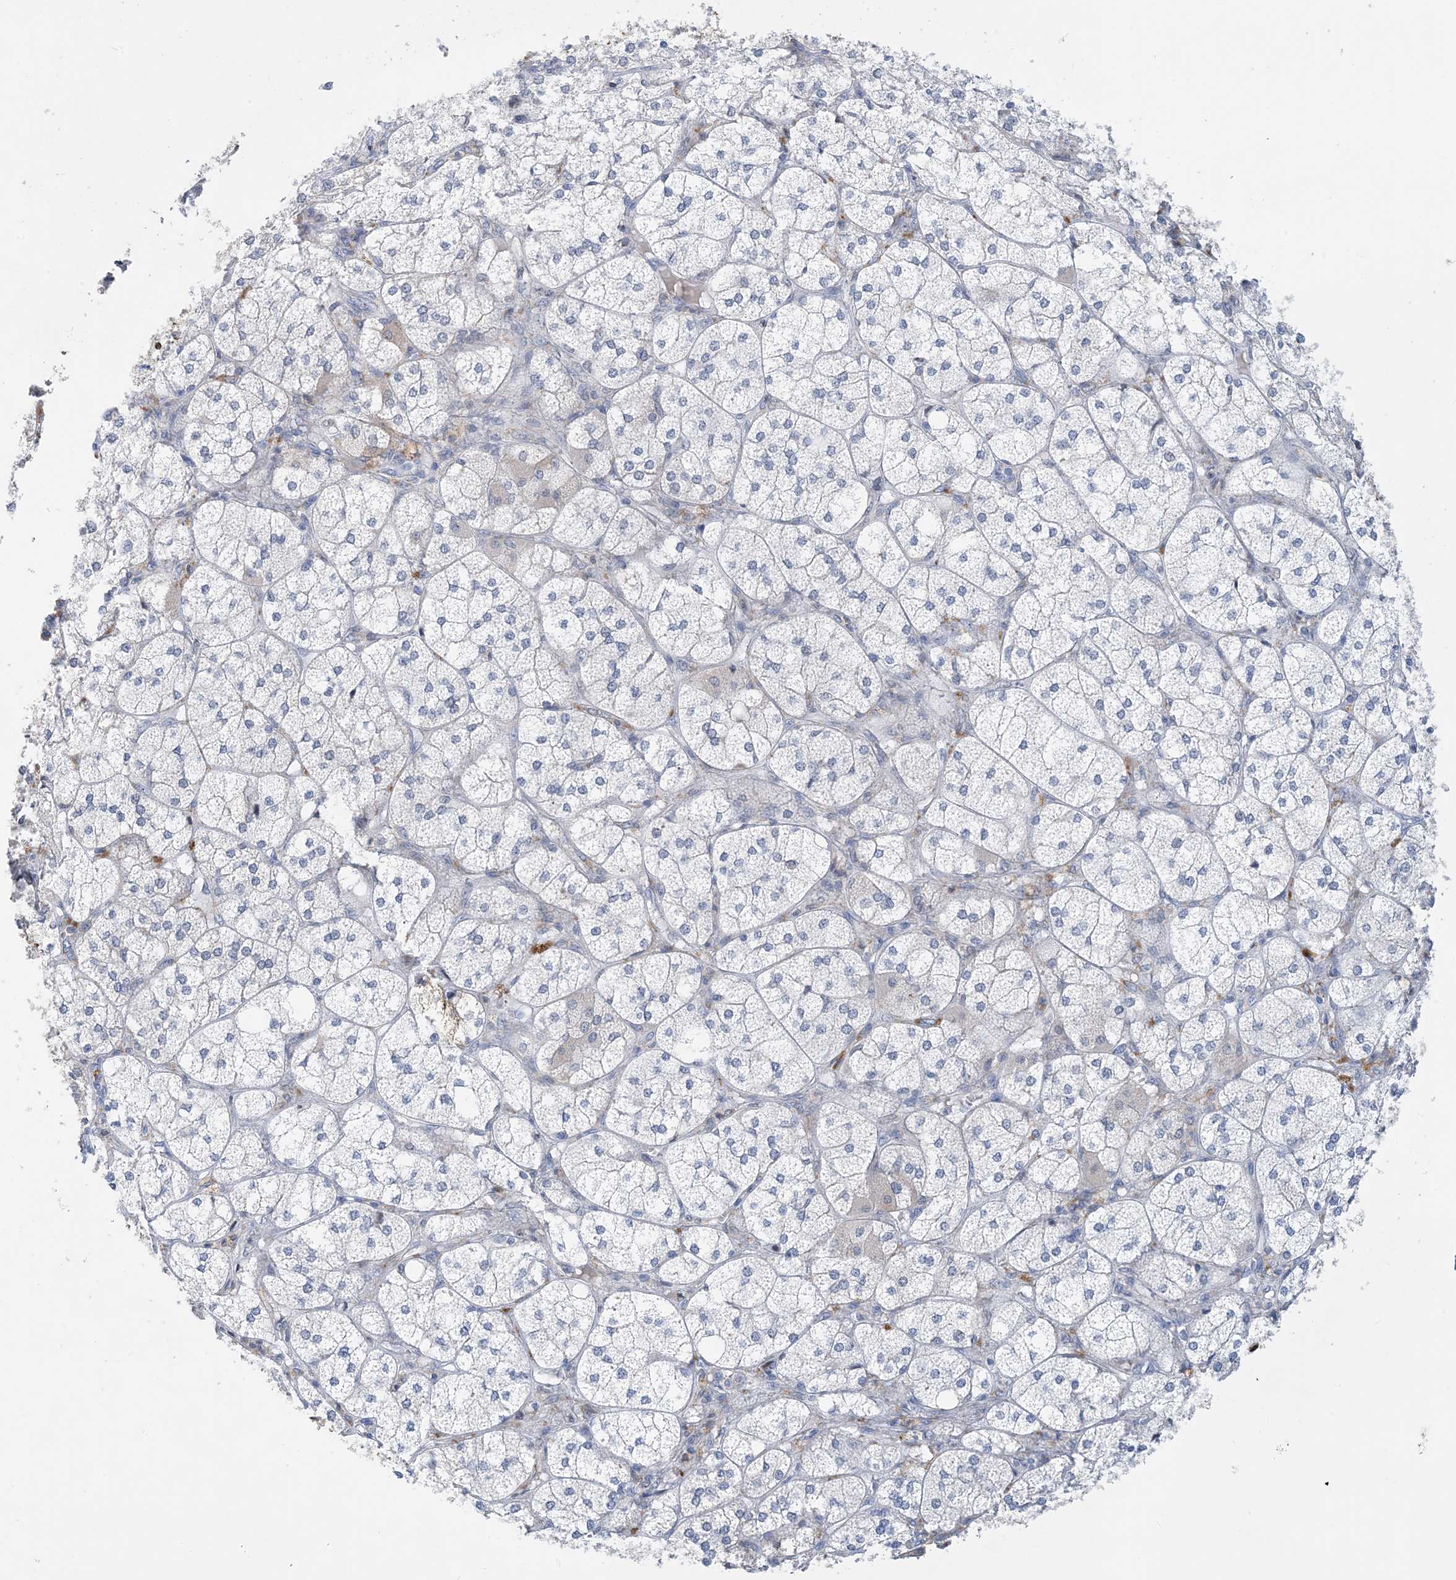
{"staining": {"intensity": "moderate", "quantity": "<25%", "location": "cytoplasmic/membranous"}, "tissue": "adrenal gland", "cell_type": "Glandular cells", "image_type": "normal", "snomed": [{"axis": "morphology", "description": "Normal tissue, NOS"}, {"axis": "topography", "description": "Adrenal gland"}], "caption": "Adrenal gland stained for a protein (brown) displays moderate cytoplasmic/membranous positive positivity in approximately <25% of glandular cells.", "gene": "EIF2A", "patient": {"sex": "female", "age": 61}}